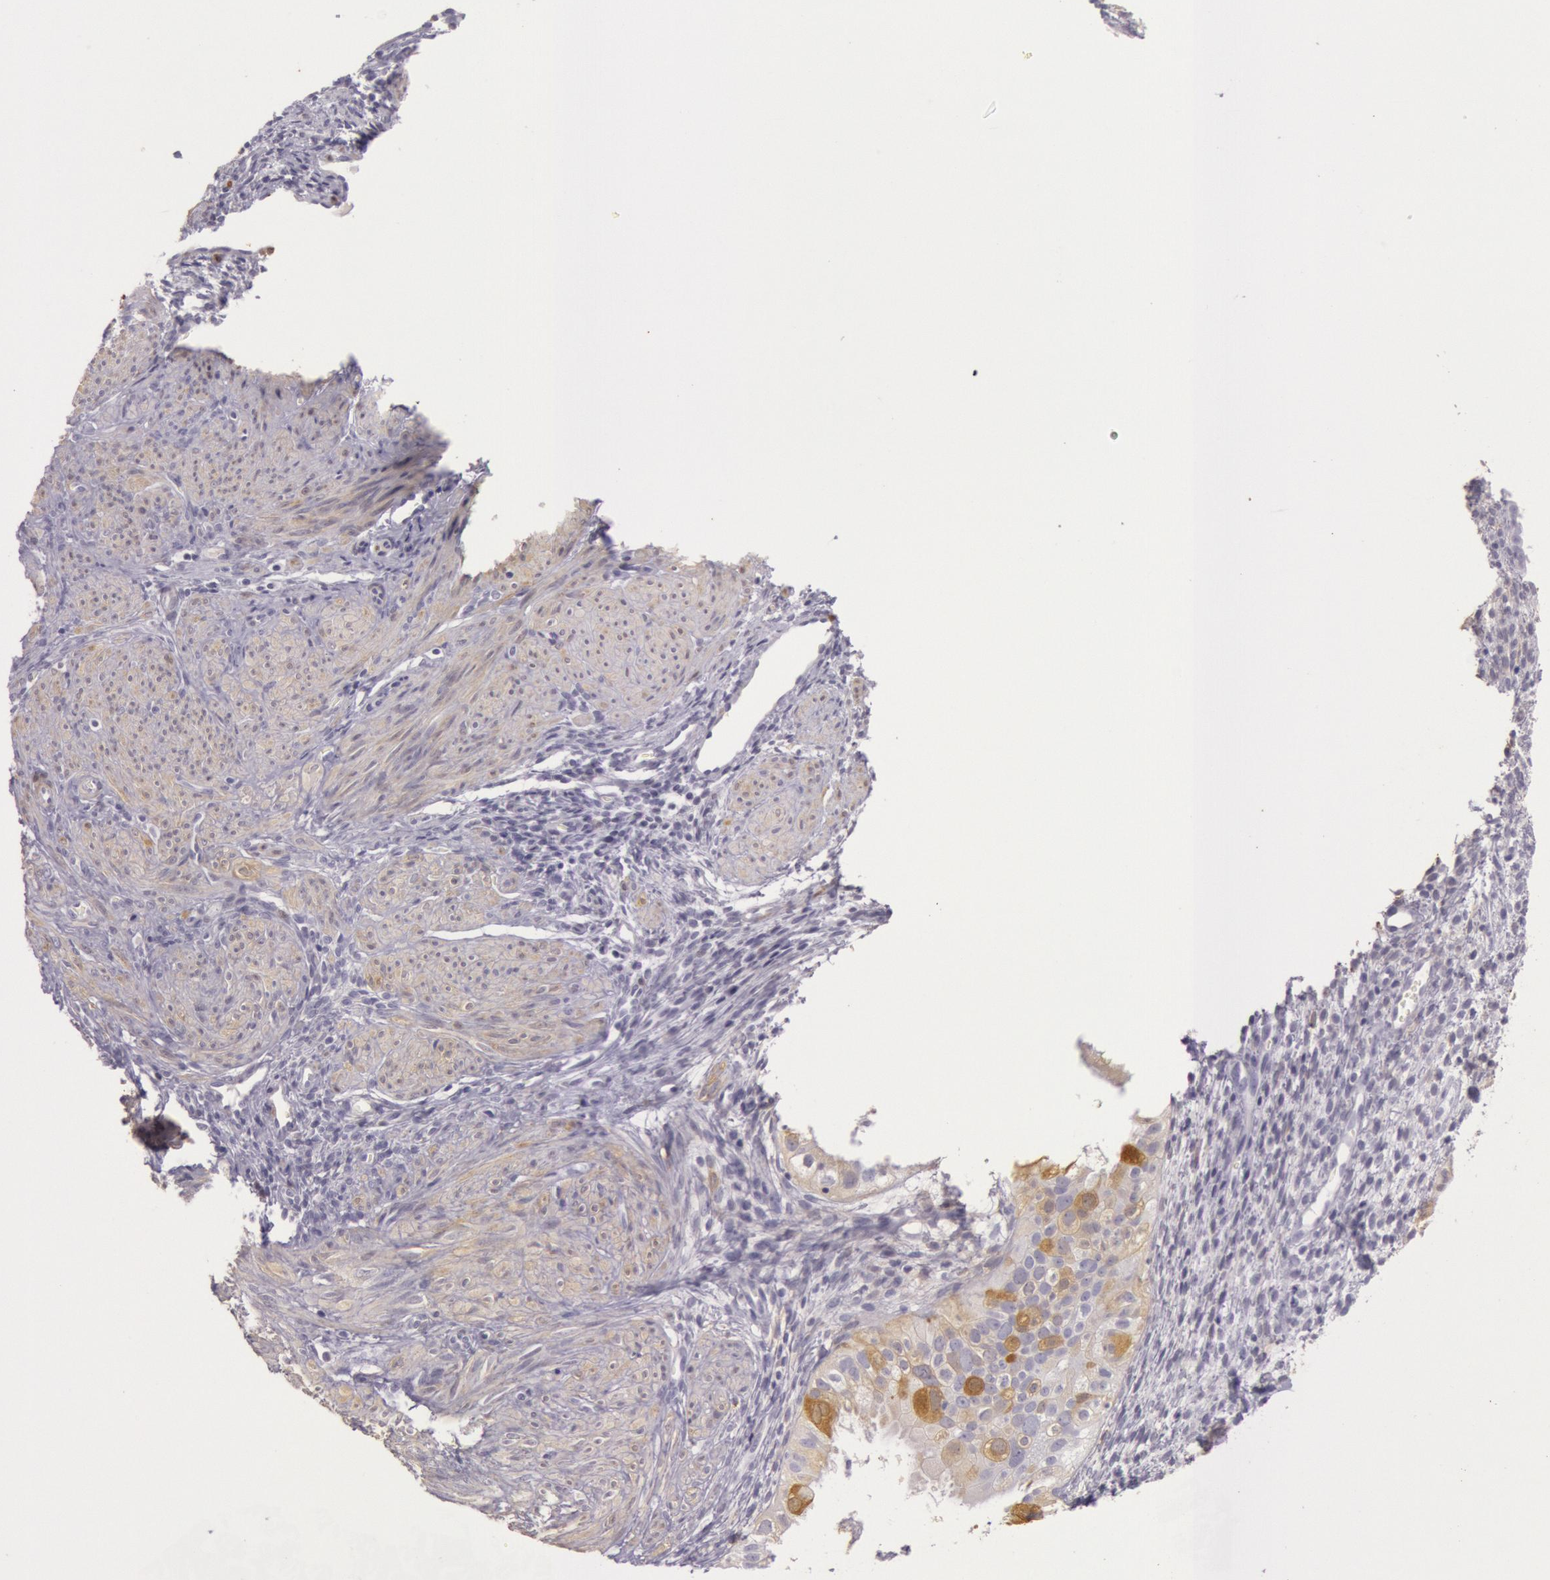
{"staining": {"intensity": "negative", "quantity": "none", "location": "none"}, "tissue": "endometrium", "cell_type": "Cells in endometrial stroma", "image_type": "normal", "snomed": [{"axis": "morphology", "description": "Normal tissue, NOS"}, {"axis": "topography", "description": "Endometrium"}], "caption": "This is an immunohistochemistry micrograph of normal endometrium. There is no staining in cells in endometrial stroma.", "gene": "CKB", "patient": {"sex": "female", "age": 72}}